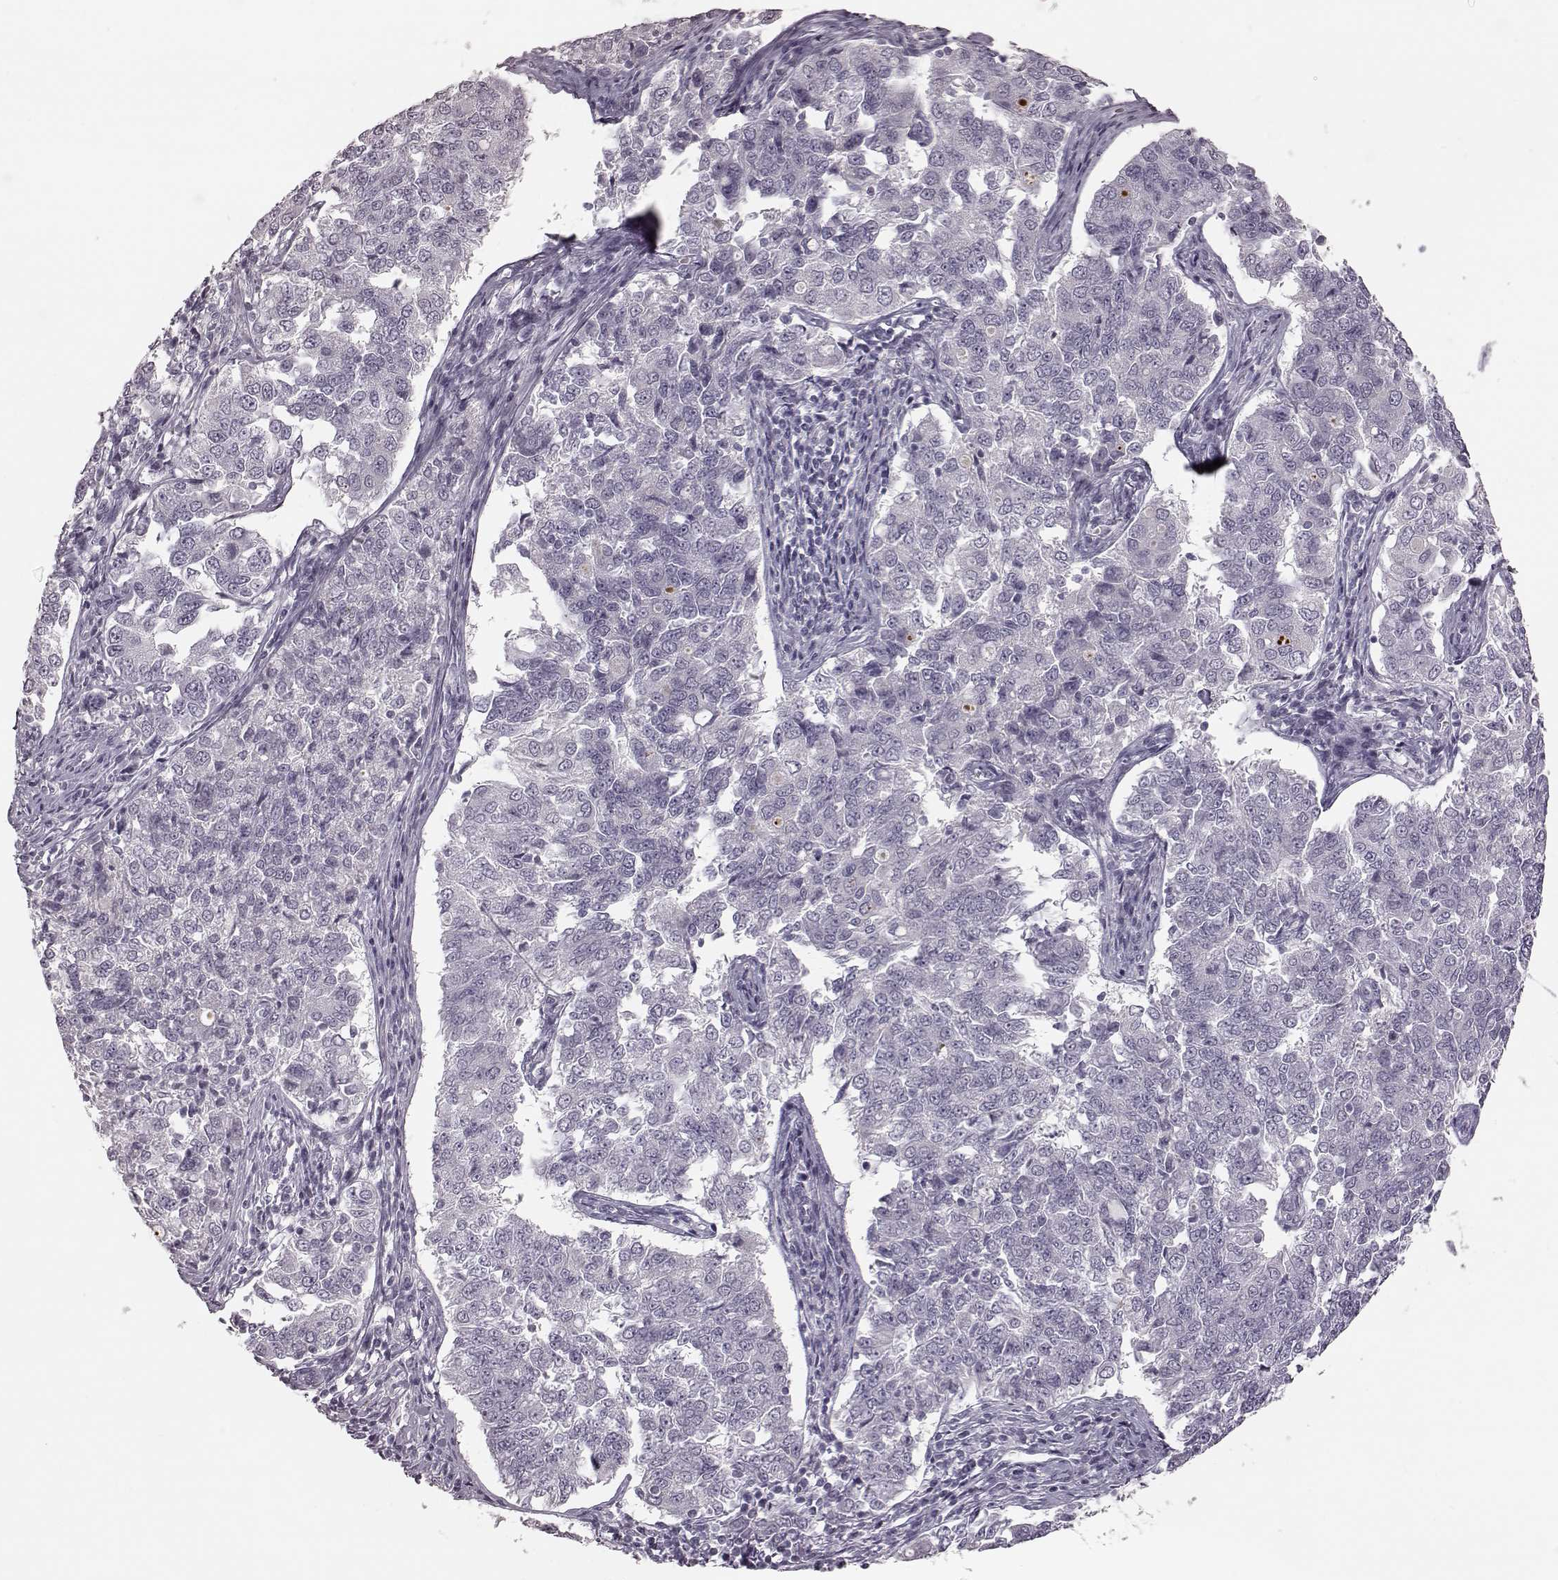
{"staining": {"intensity": "negative", "quantity": "none", "location": "none"}, "tissue": "endometrial cancer", "cell_type": "Tumor cells", "image_type": "cancer", "snomed": [{"axis": "morphology", "description": "Adenocarcinoma, NOS"}, {"axis": "topography", "description": "Endometrium"}], "caption": "Human endometrial cancer stained for a protein using immunohistochemistry (IHC) exhibits no positivity in tumor cells.", "gene": "ZNF433", "patient": {"sex": "female", "age": 43}}